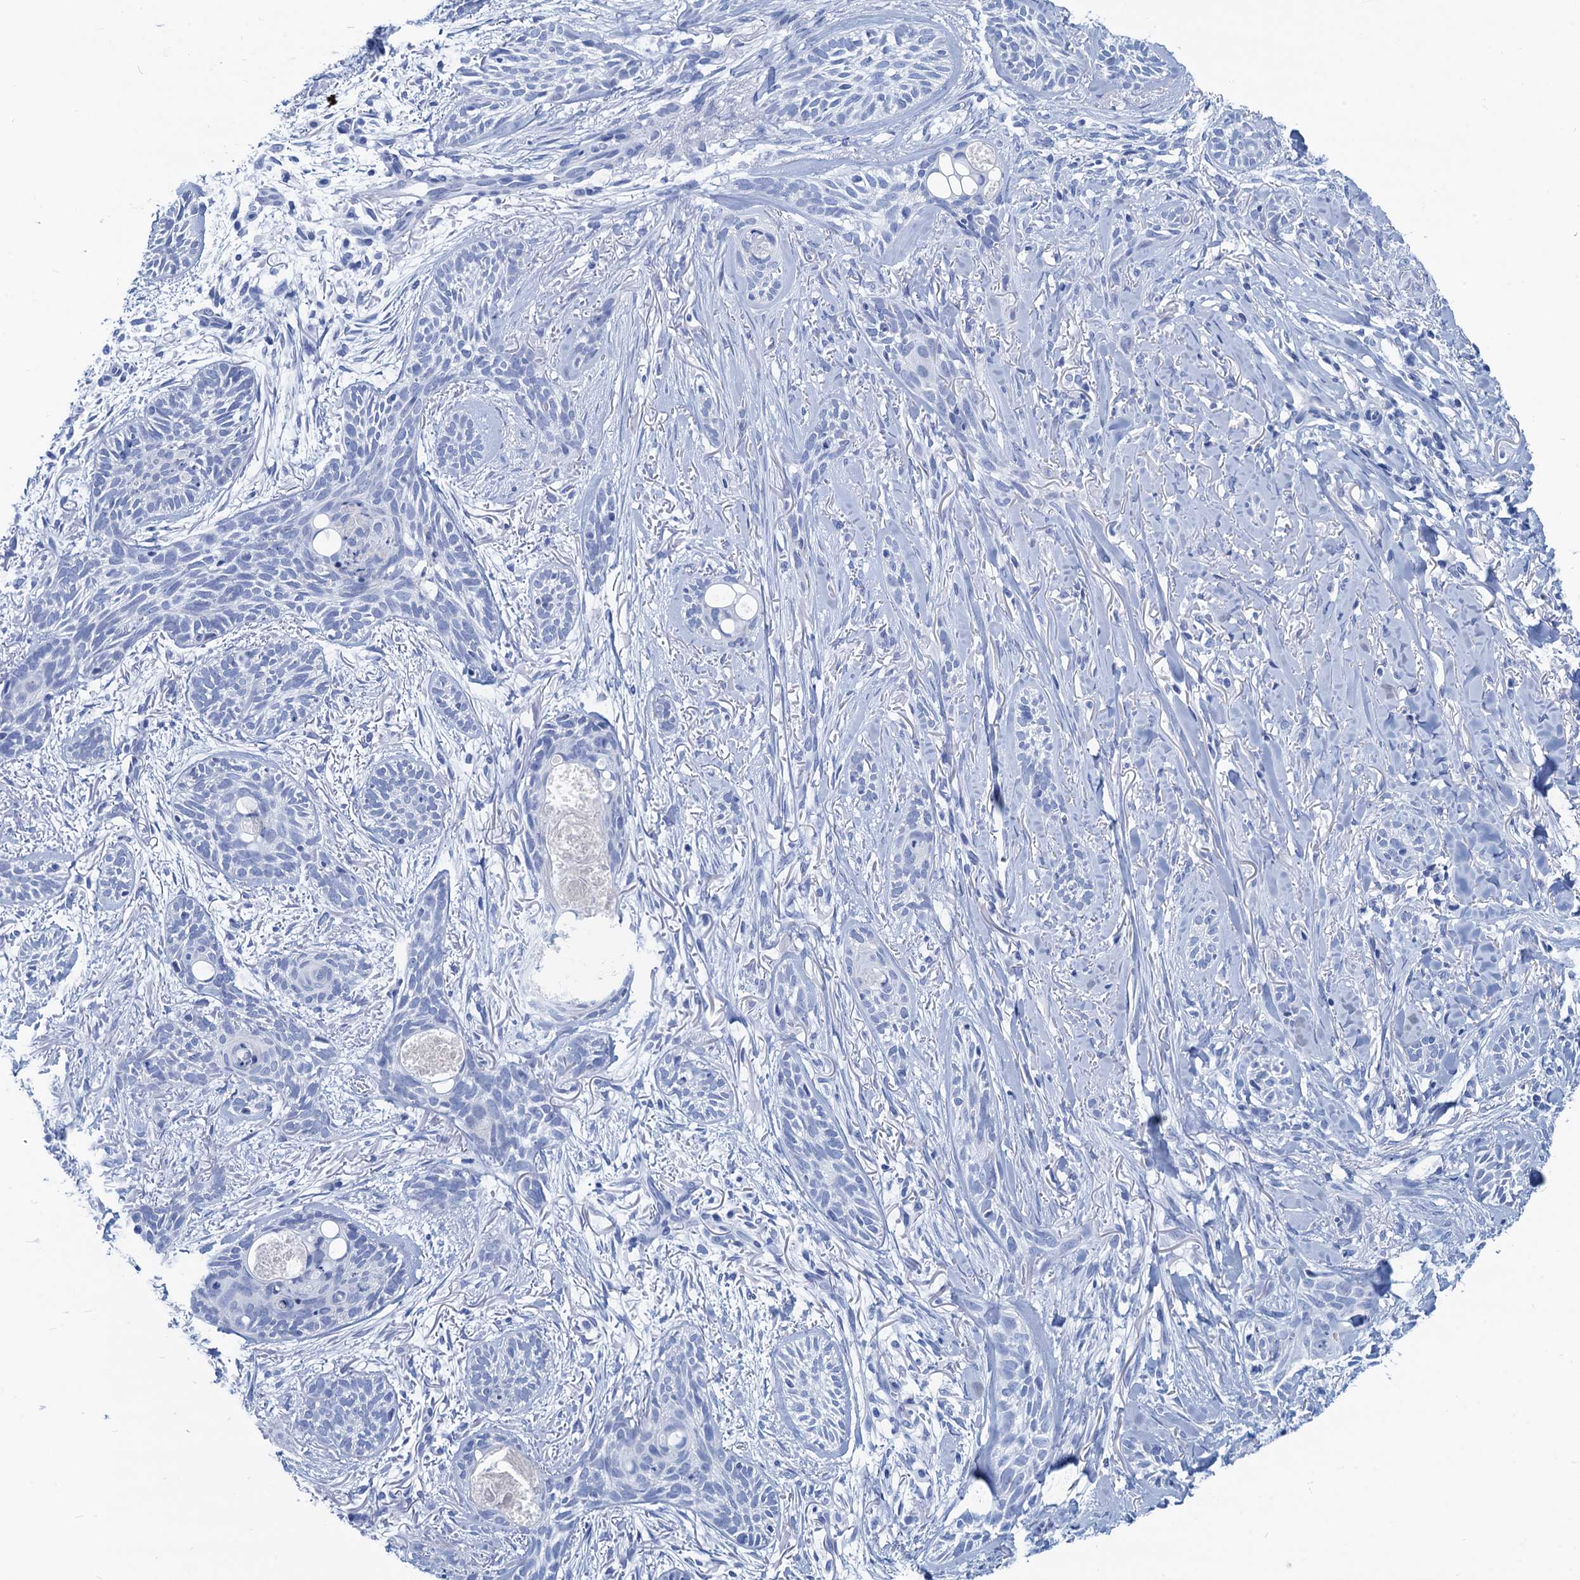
{"staining": {"intensity": "negative", "quantity": "none", "location": "none"}, "tissue": "skin cancer", "cell_type": "Tumor cells", "image_type": "cancer", "snomed": [{"axis": "morphology", "description": "Basal cell carcinoma"}, {"axis": "topography", "description": "Skin"}], "caption": "Tumor cells are negative for brown protein staining in skin cancer (basal cell carcinoma).", "gene": "CABYR", "patient": {"sex": "female", "age": 59}}